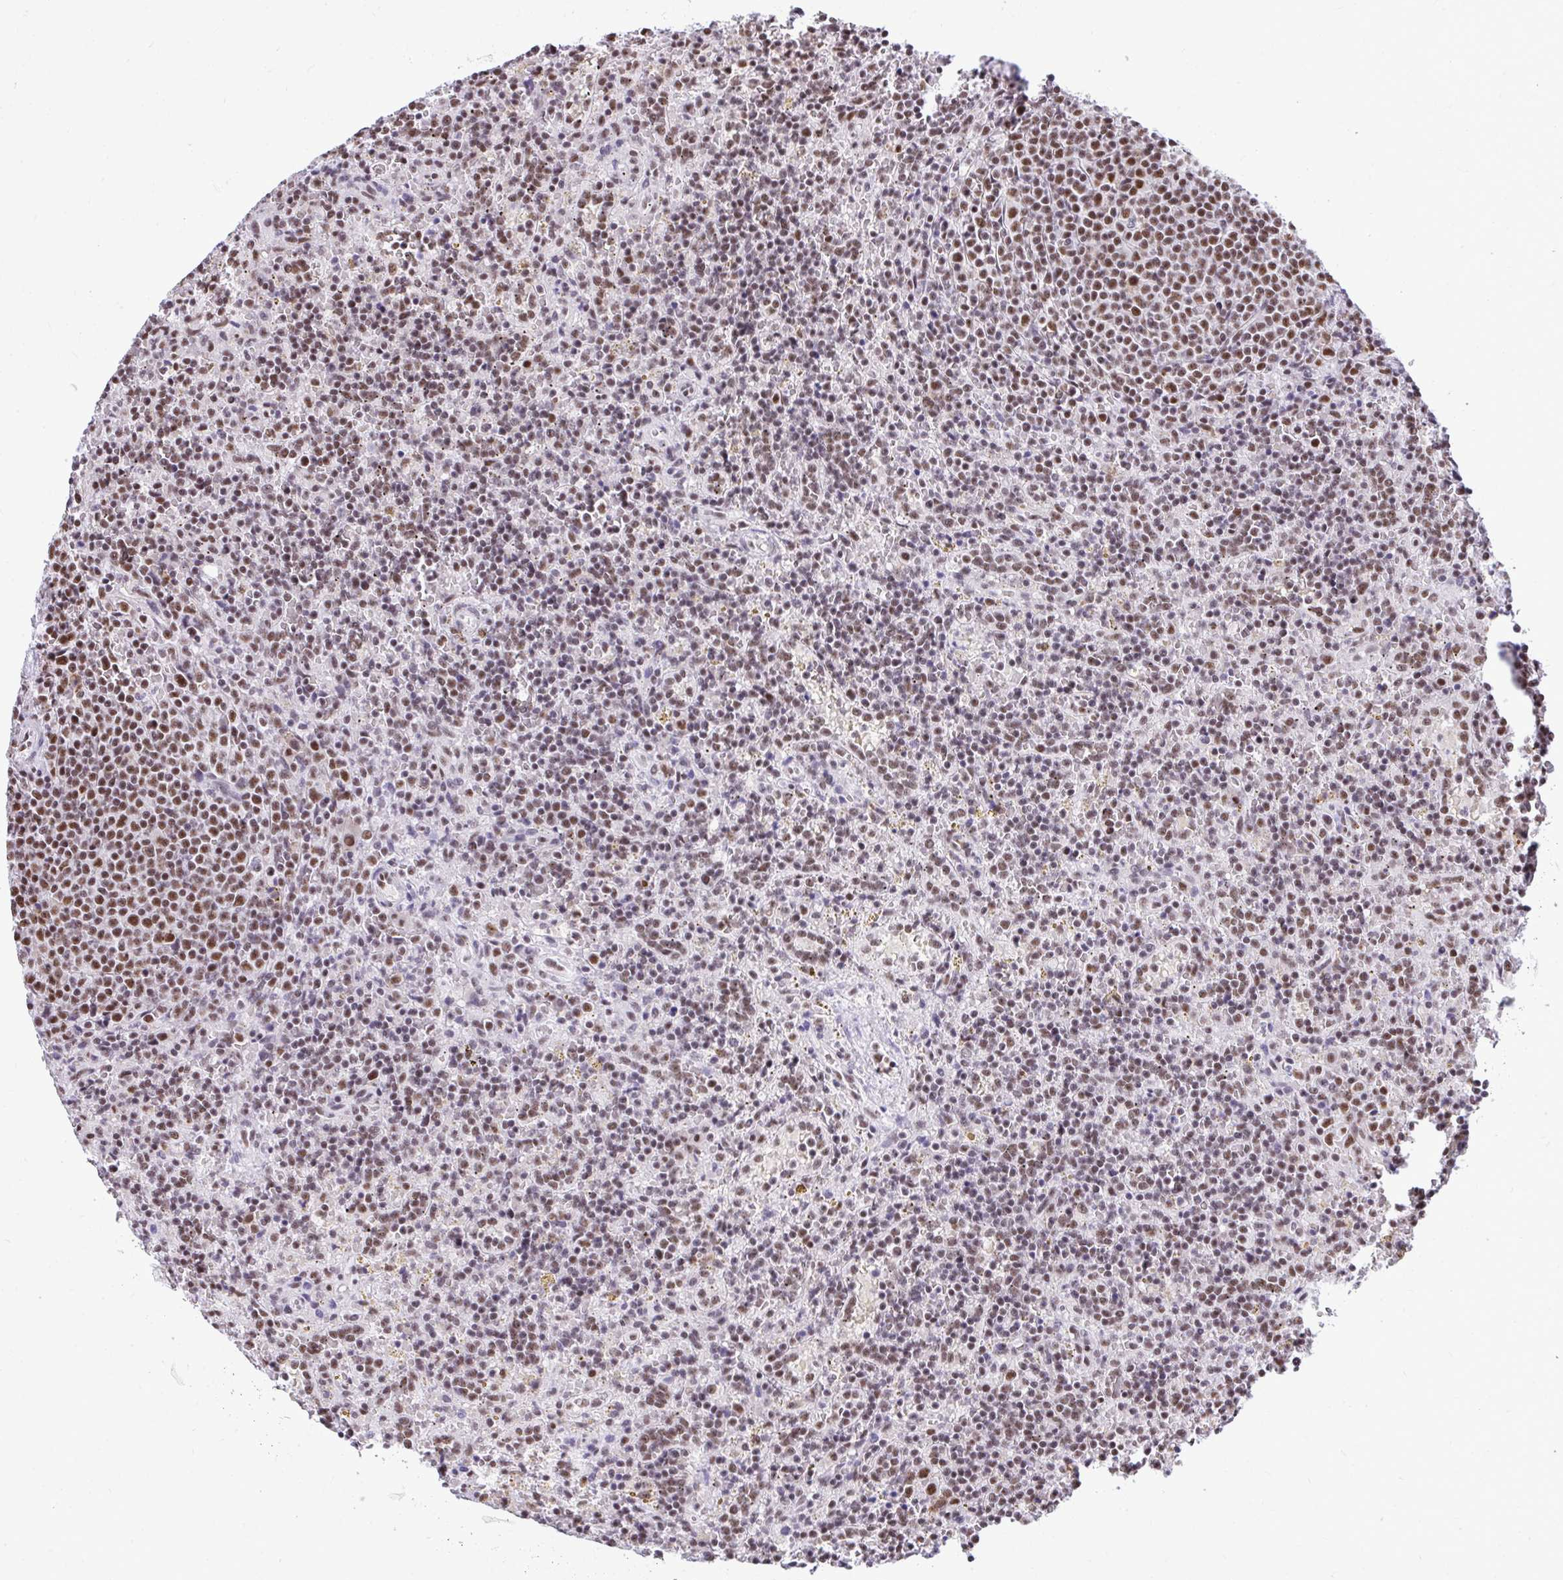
{"staining": {"intensity": "moderate", "quantity": ">75%", "location": "nuclear"}, "tissue": "lymphoma", "cell_type": "Tumor cells", "image_type": "cancer", "snomed": [{"axis": "morphology", "description": "Malignant lymphoma, non-Hodgkin's type, Low grade"}, {"axis": "topography", "description": "Spleen"}], "caption": "Human lymphoma stained for a protein (brown) displays moderate nuclear positive positivity in about >75% of tumor cells.", "gene": "PRPF19", "patient": {"sex": "male", "age": 67}}